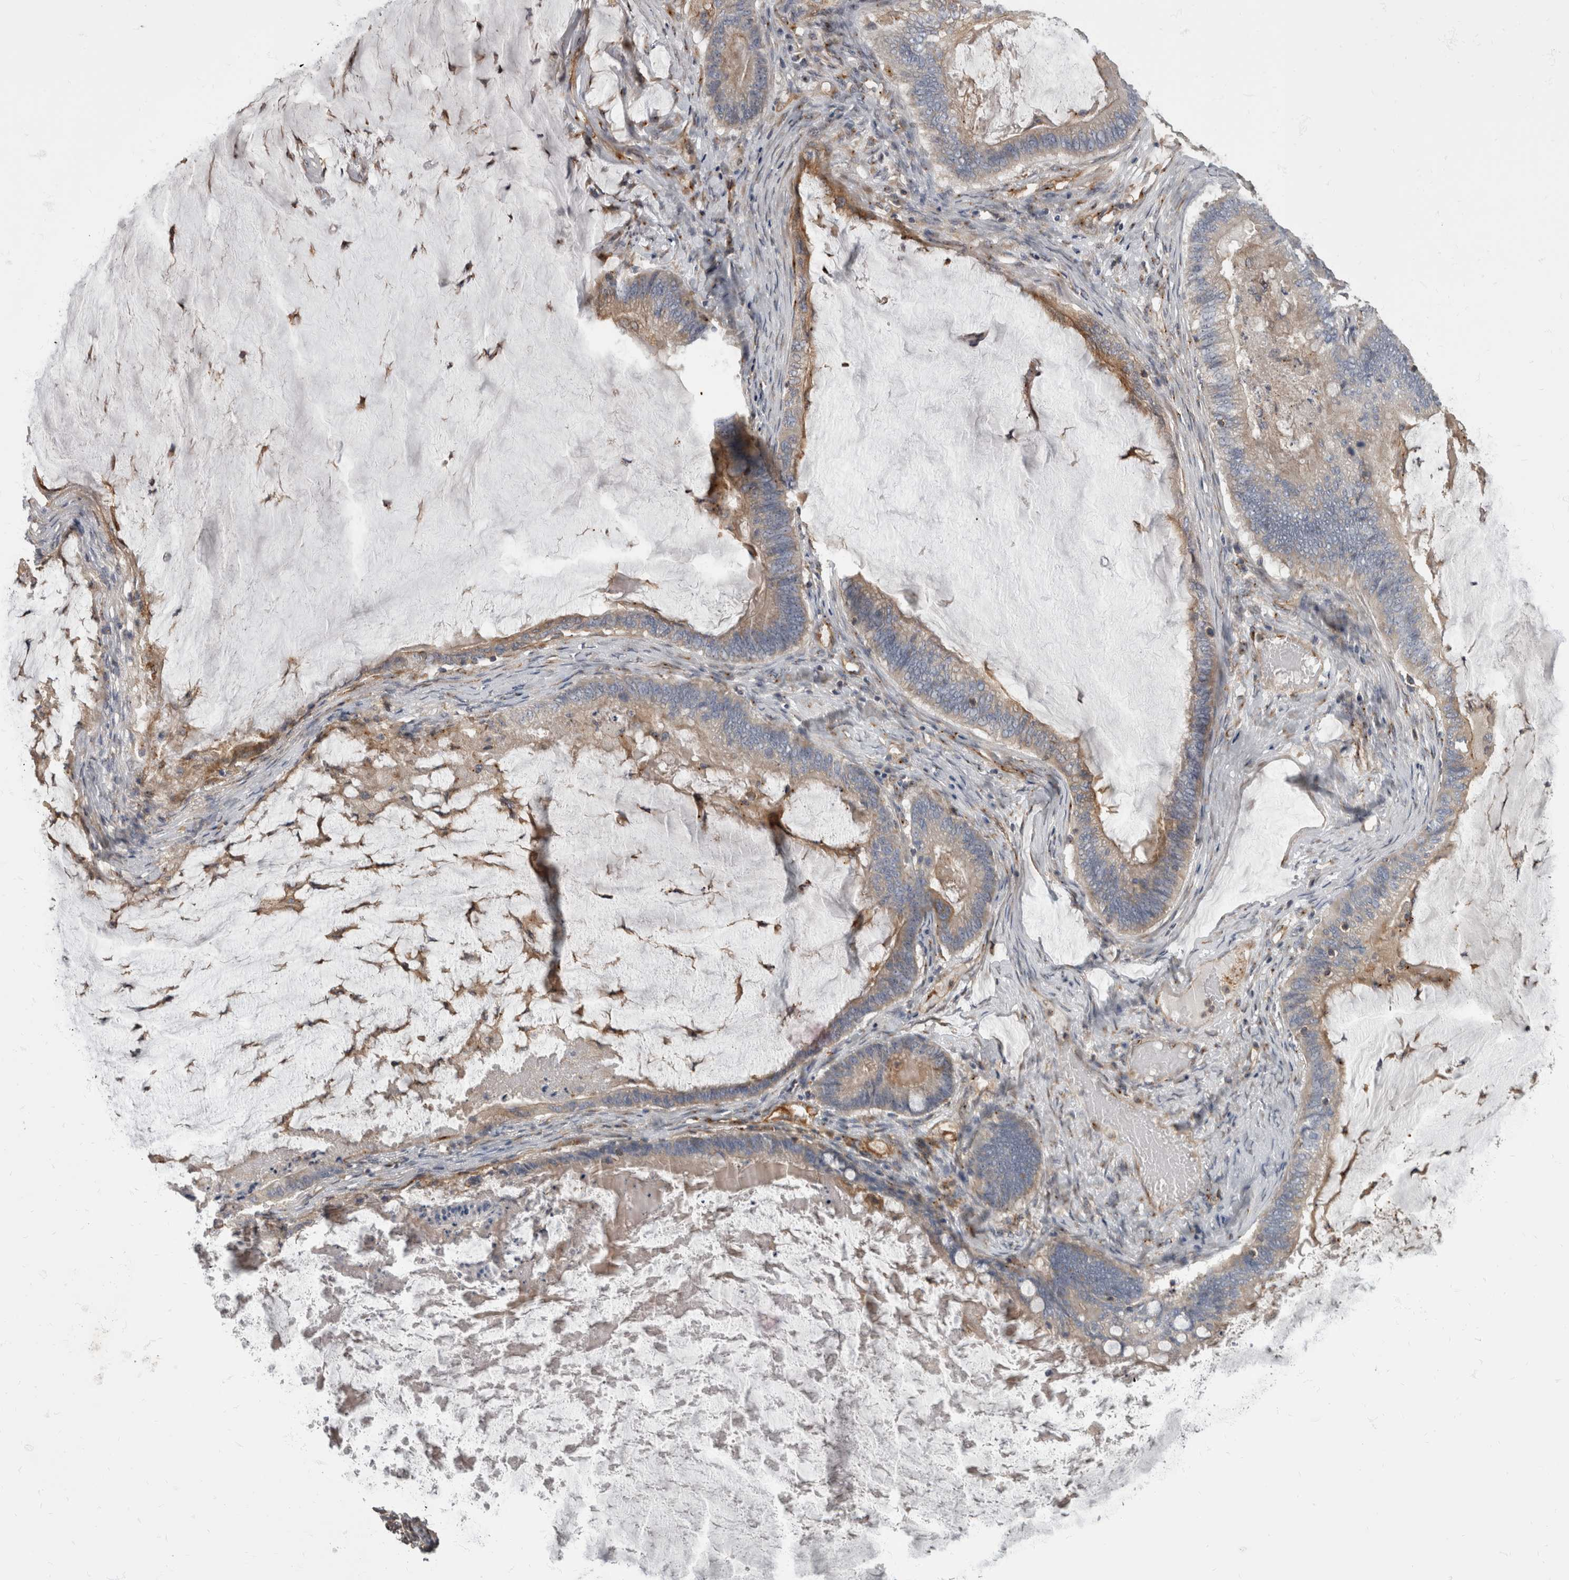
{"staining": {"intensity": "weak", "quantity": "<25%", "location": "cytoplasmic/membranous"}, "tissue": "ovarian cancer", "cell_type": "Tumor cells", "image_type": "cancer", "snomed": [{"axis": "morphology", "description": "Cystadenocarcinoma, mucinous, NOS"}, {"axis": "topography", "description": "Ovary"}], "caption": "Immunohistochemistry image of neoplastic tissue: ovarian cancer stained with DAB shows no significant protein staining in tumor cells. The staining is performed using DAB (3,3'-diaminobenzidine) brown chromogen with nuclei counter-stained in using hematoxylin.", "gene": "HOOK3", "patient": {"sex": "female", "age": 61}}